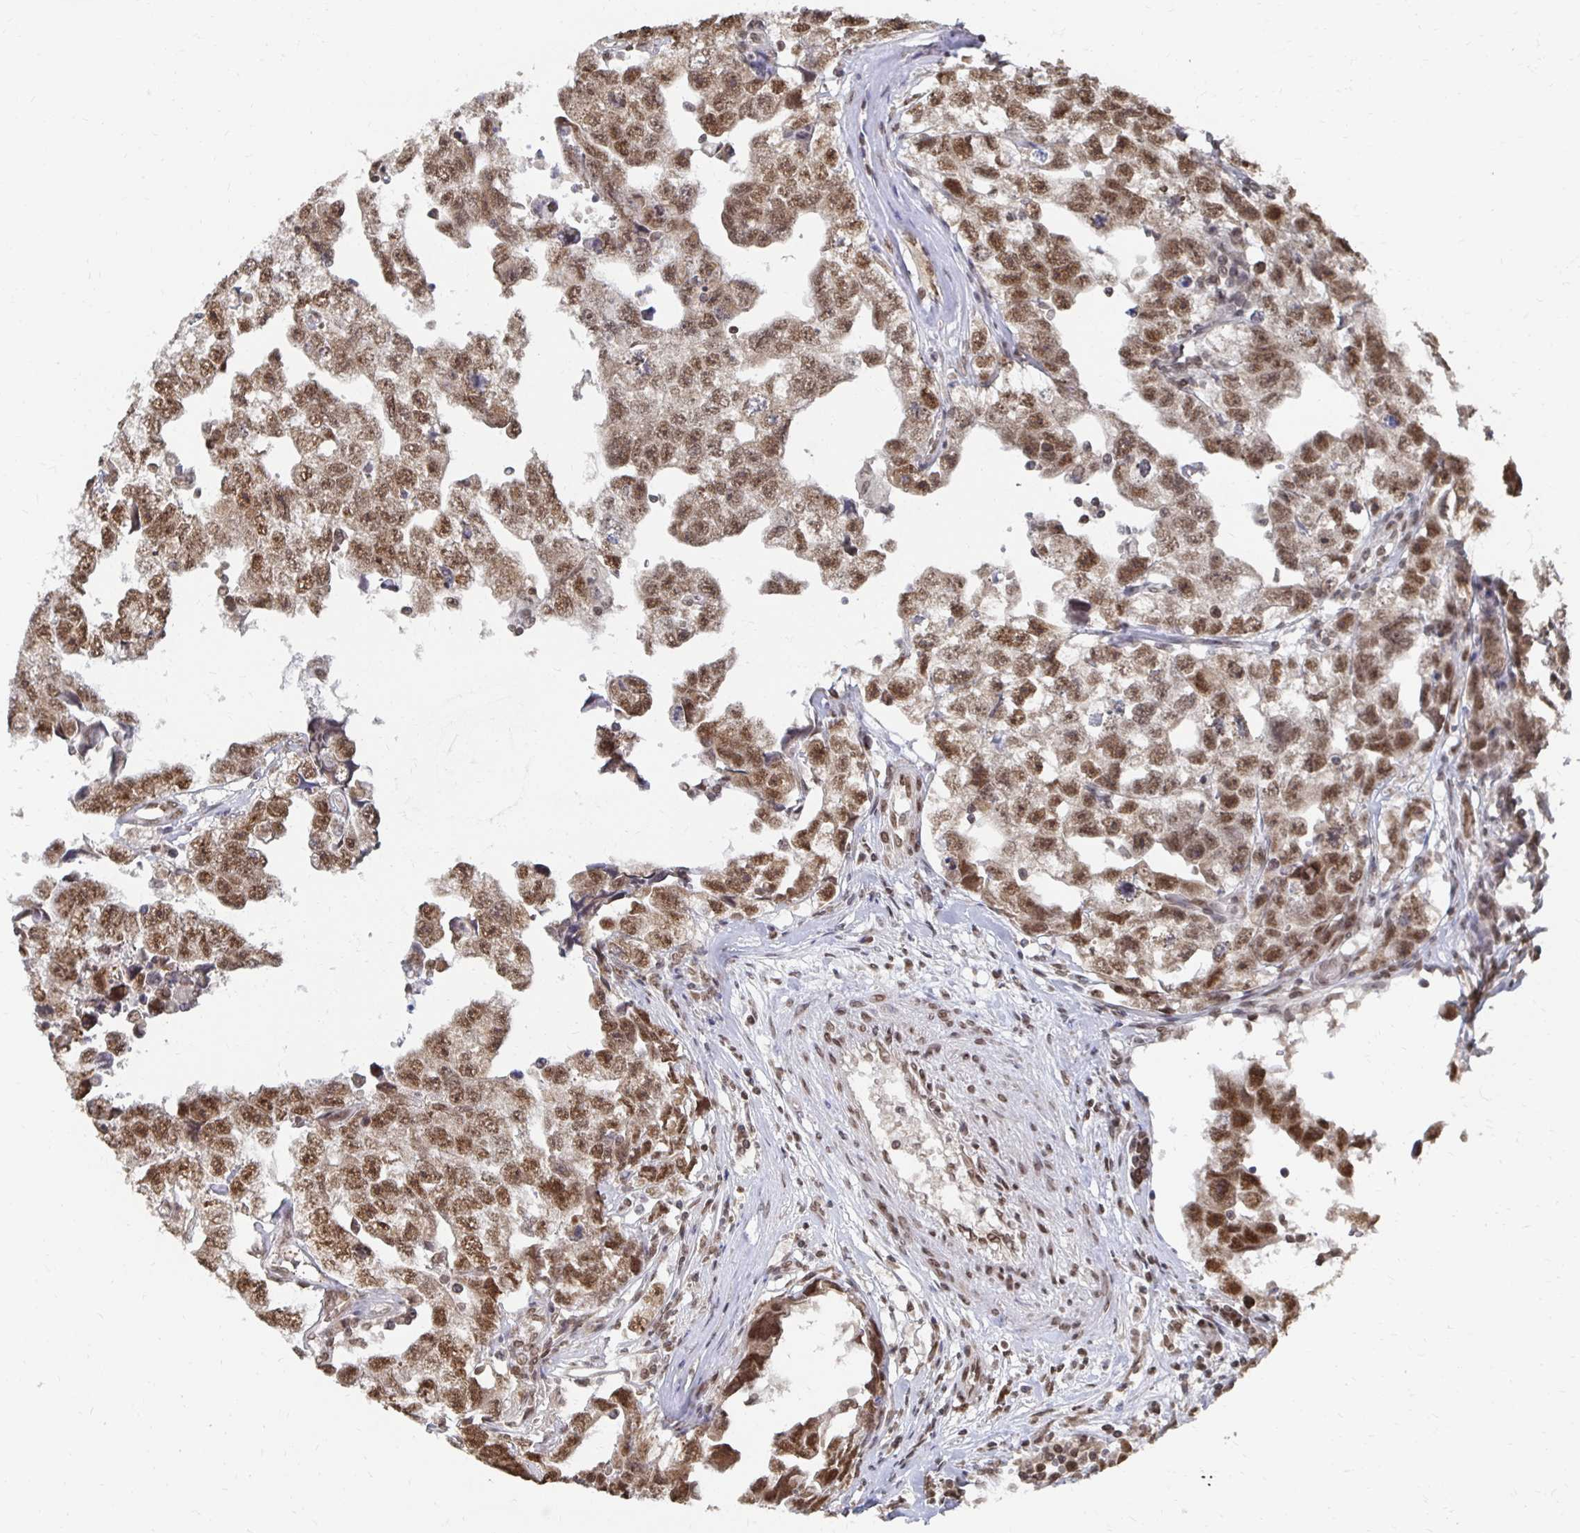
{"staining": {"intensity": "moderate", "quantity": ">75%", "location": "nuclear"}, "tissue": "testis cancer", "cell_type": "Tumor cells", "image_type": "cancer", "snomed": [{"axis": "morphology", "description": "Carcinoma, Embryonal, NOS"}, {"axis": "topography", "description": "Testis"}], "caption": "Protein expression analysis of human embryonal carcinoma (testis) reveals moderate nuclear staining in approximately >75% of tumor cells.", "gene": "GTF3C6", "patient": {"sex": "male", "age": 22}}